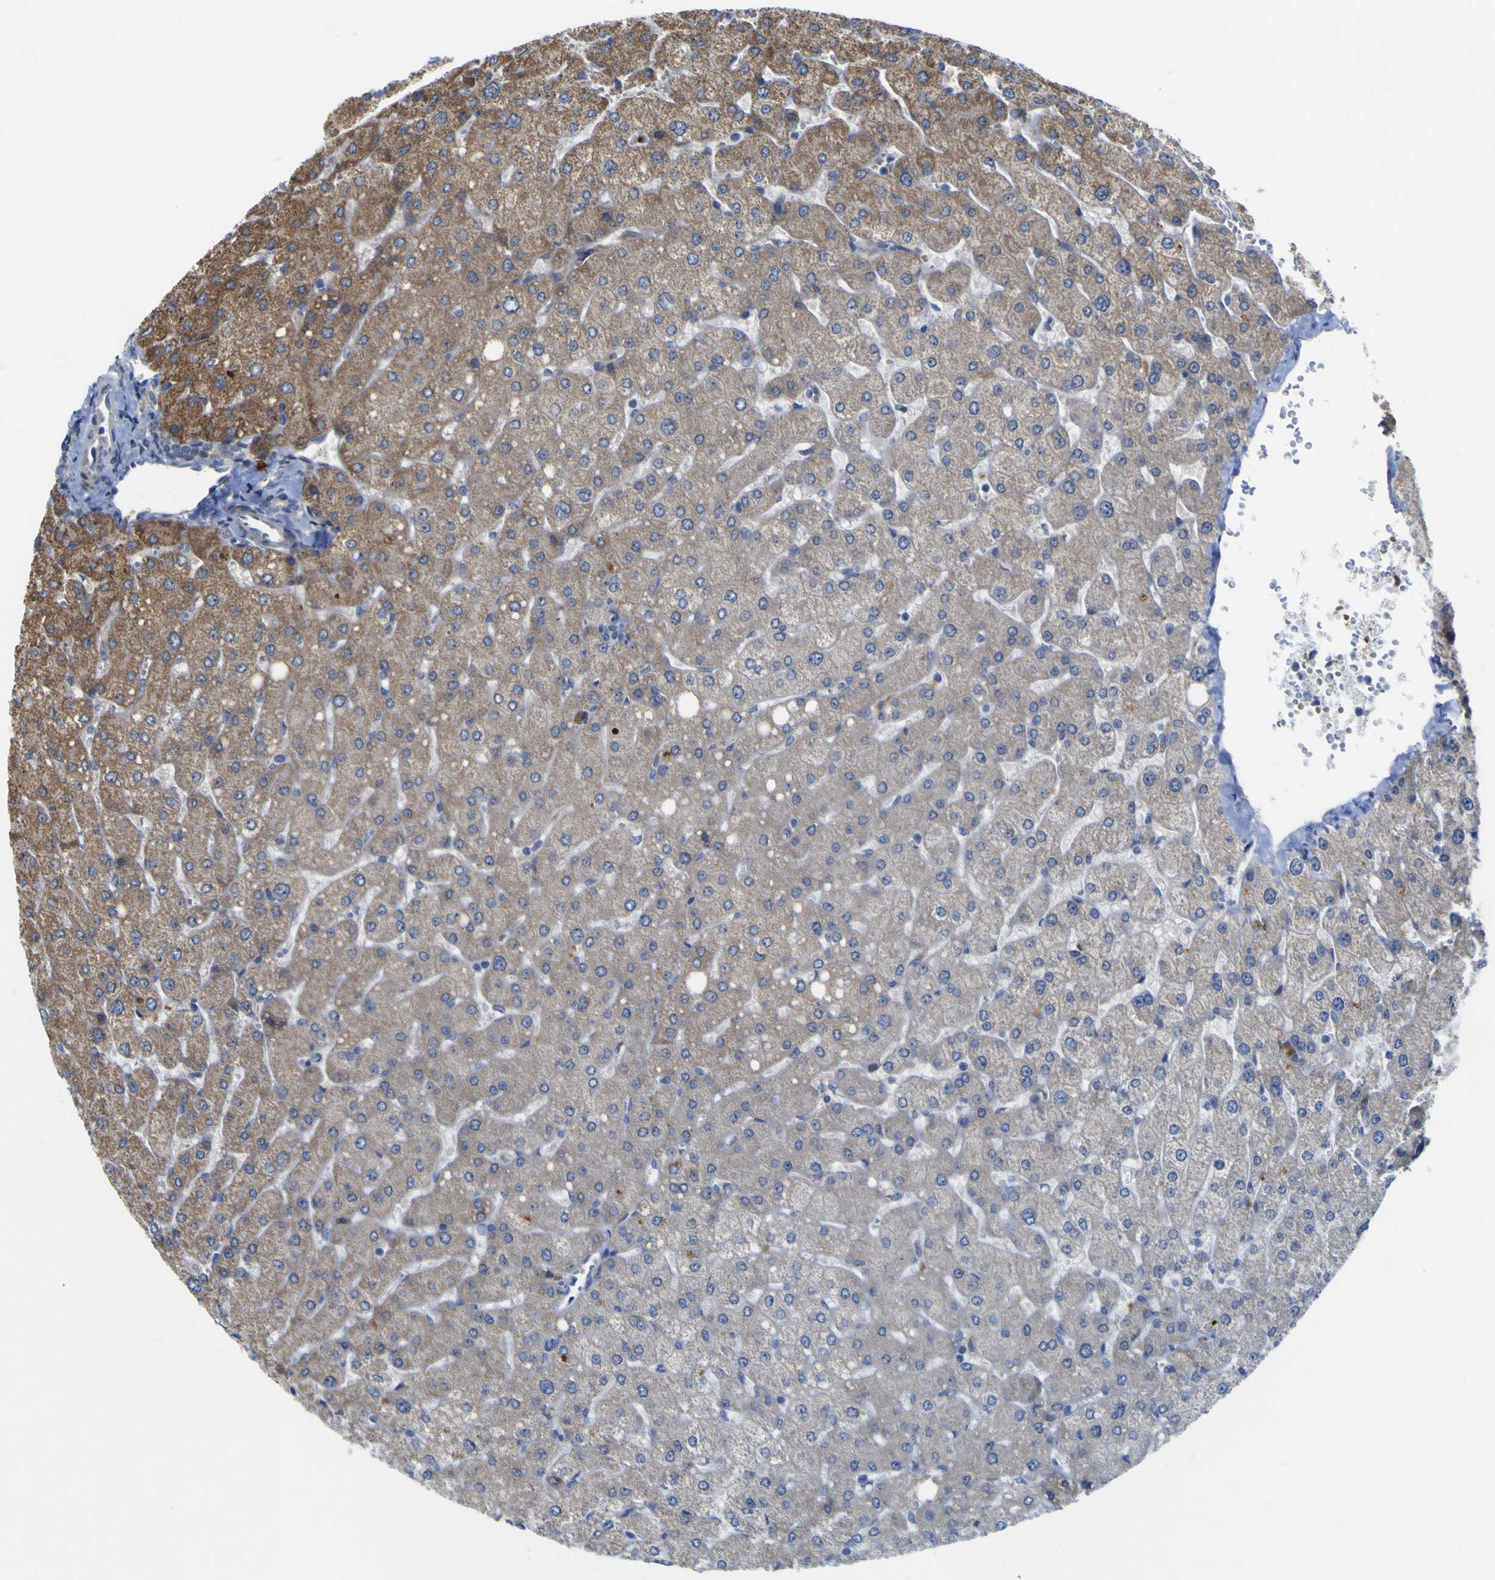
{"staining": {"intensity": "negative", "quantity": "none", "location": "none"}, "tissue": "liver", "cell_type": "Cholangiocytes", "image_type": "normal", "snomed": [{"axis": "morphology", "description": "Normal tissue, NOS"}, {"axis": "topography", "description": "Liver"}], "caption": "Immunohistochemistry (IHC) histopathology image of benign liver: liver stained with DAB demonstrates no significant protein positivity in cholangiocytes.", "gene": "NAV1", "patient": {"sex": "male", "age": 55}}